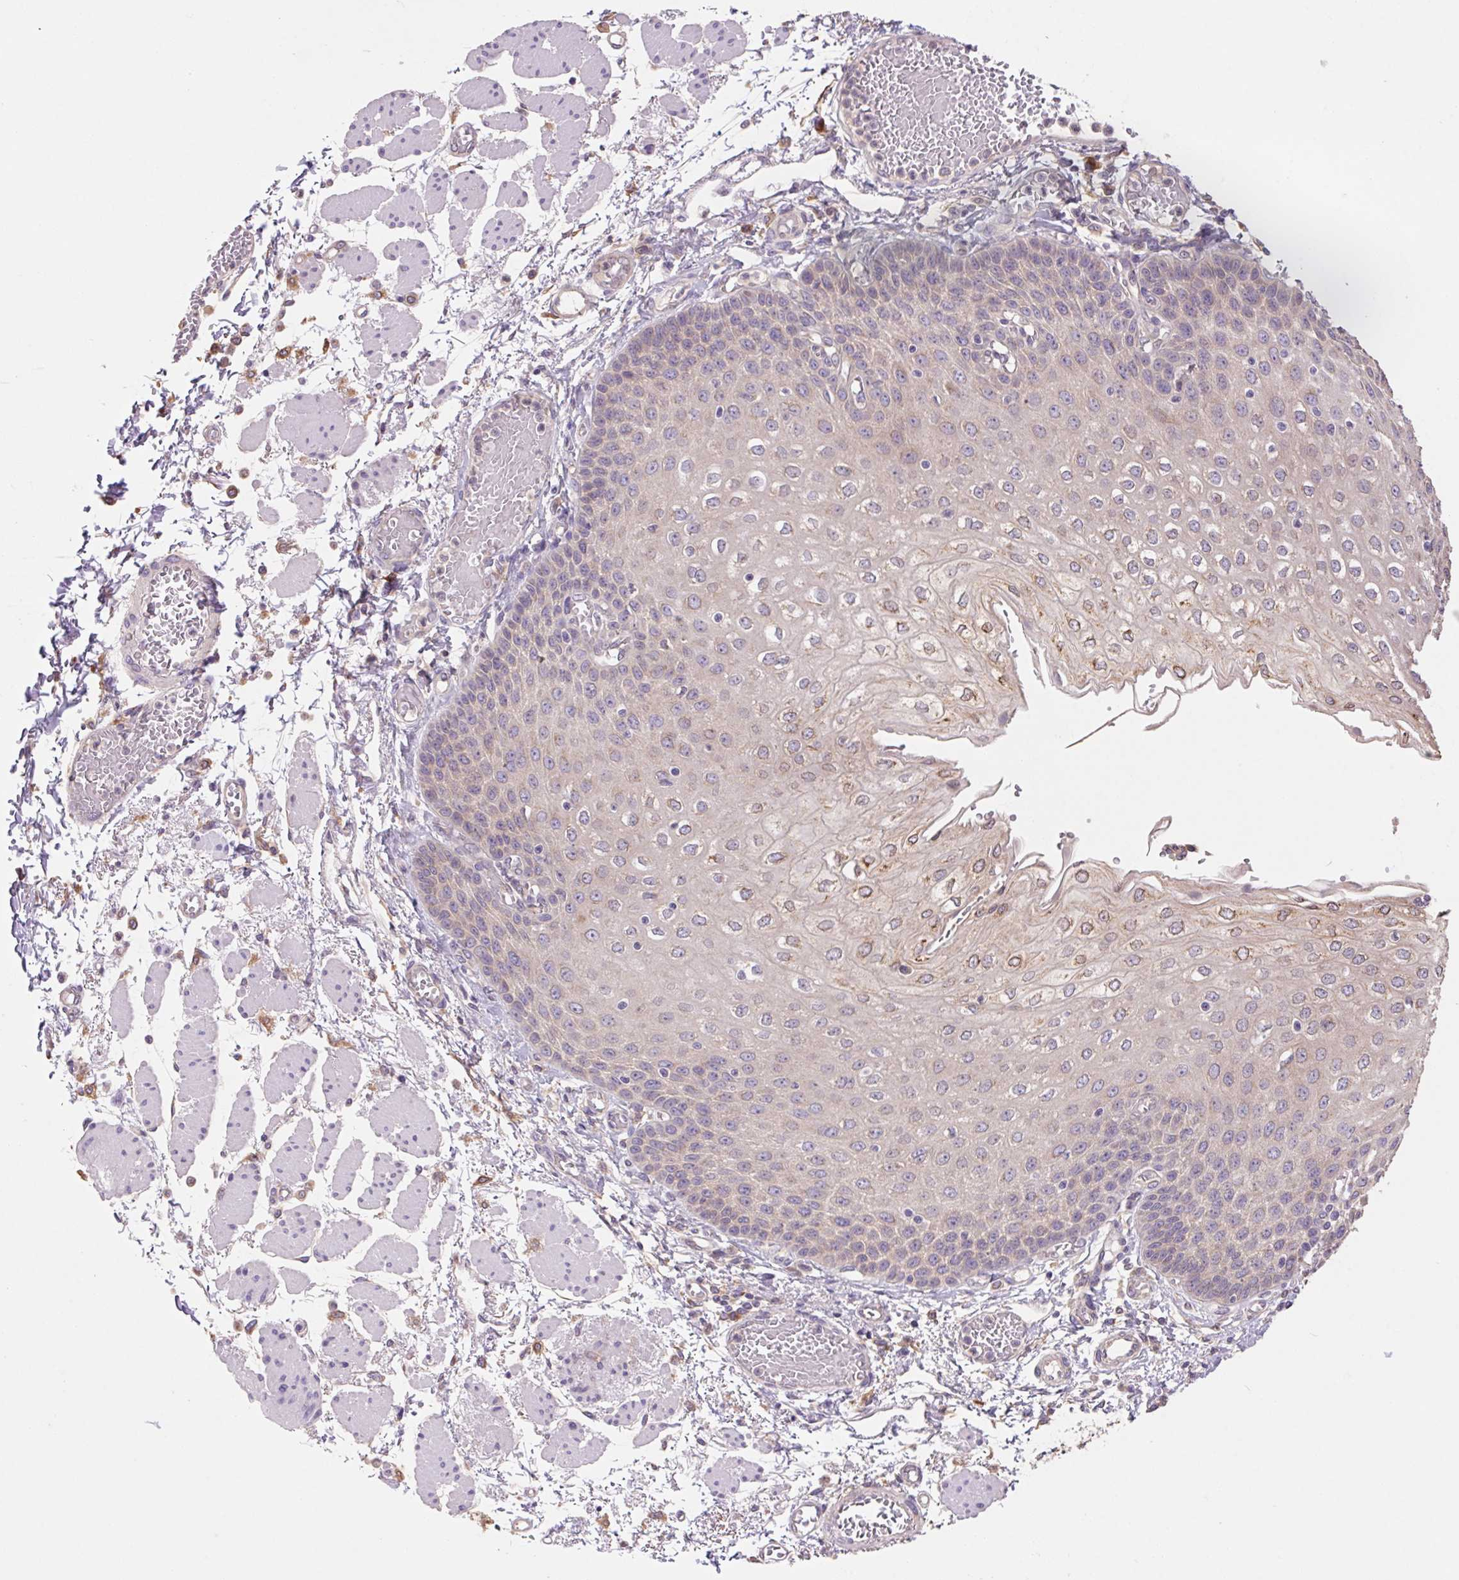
{"staining": {"intensity": "weak", "quantity": "<25%", "location": "cytoplasmic/membranous"}, "tissue": "esophagus", "cell_type": "Squamous epithelial cells", "image_type": "normal", "snomed": [{"axis": "morphology", "description": "Normal tissue, NOS"}, {"axis": "morphology", "description": "Adenocarcinoma, NOS"}, {"axis": "topography", "description": "Esophagus"}], "caption": "The photomicrograph shows no staining of squamous epithelial cells in normal esophagus. (DAB (3,3'-diaminobenzidine) immunohistochemistry (IHC), high magnification).", "gene": "RAB1A", "patient": {"sex": "male", "age": 81}}